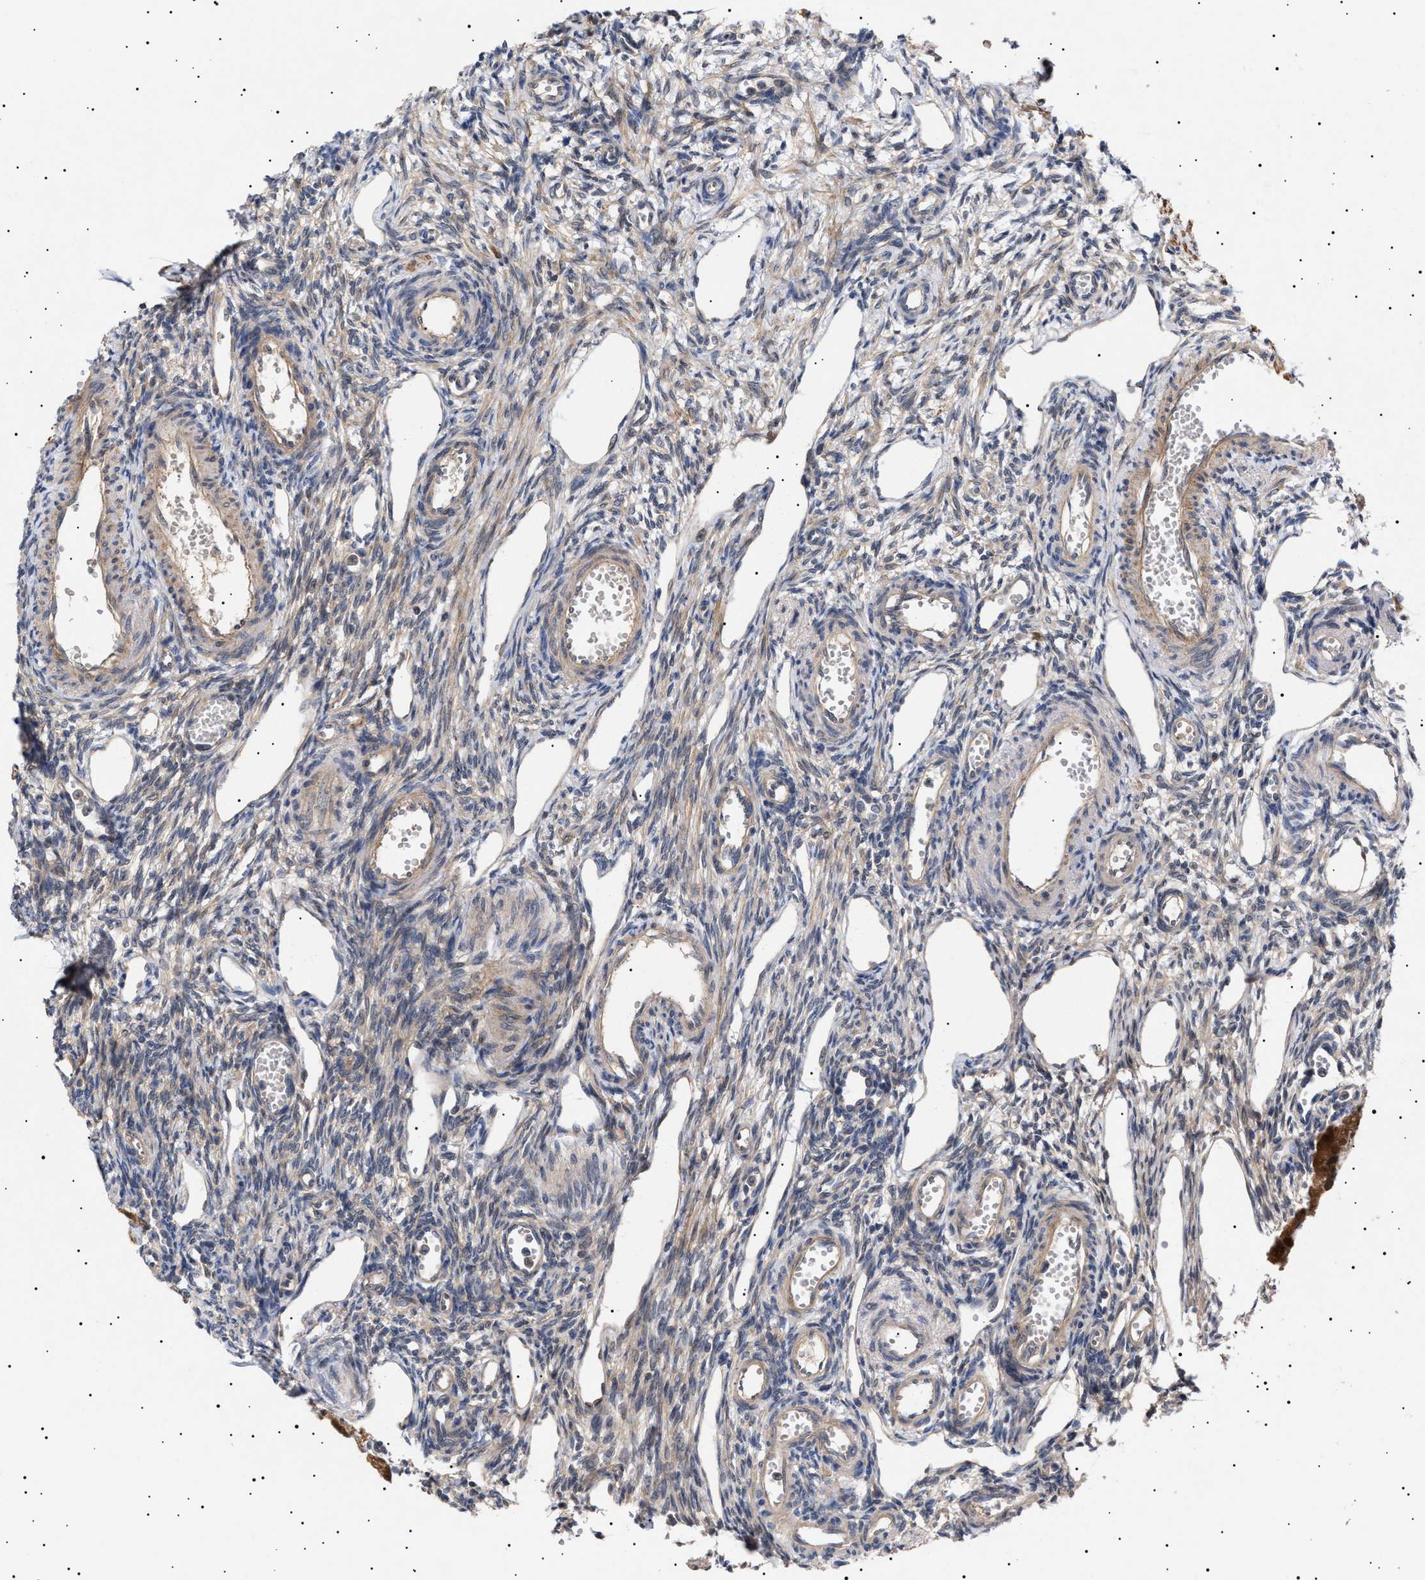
{"staining": {"intensity": "moderate", "quantity": ">75%", "location": "cytoplasmic/membranous"}, "tissue": "ovary", "cell_type": "Follicle cells", "image_type": "normal", "snomed": [{"axis": "morphology", "description": "Normal tissue, NOS"}, {"axis": "topography", "description": "Ovary"}], "caption": "A brown stain labels moderate cytoplasmic/membranous staining of a protein in follicle cells of normal ovary. (DAB (3,3'-diaminobenzidine) IHC with brightfield microscopy, high magnification).", "gene": "NPLOC4", "patient": {"sex": "female", "age": 33}}